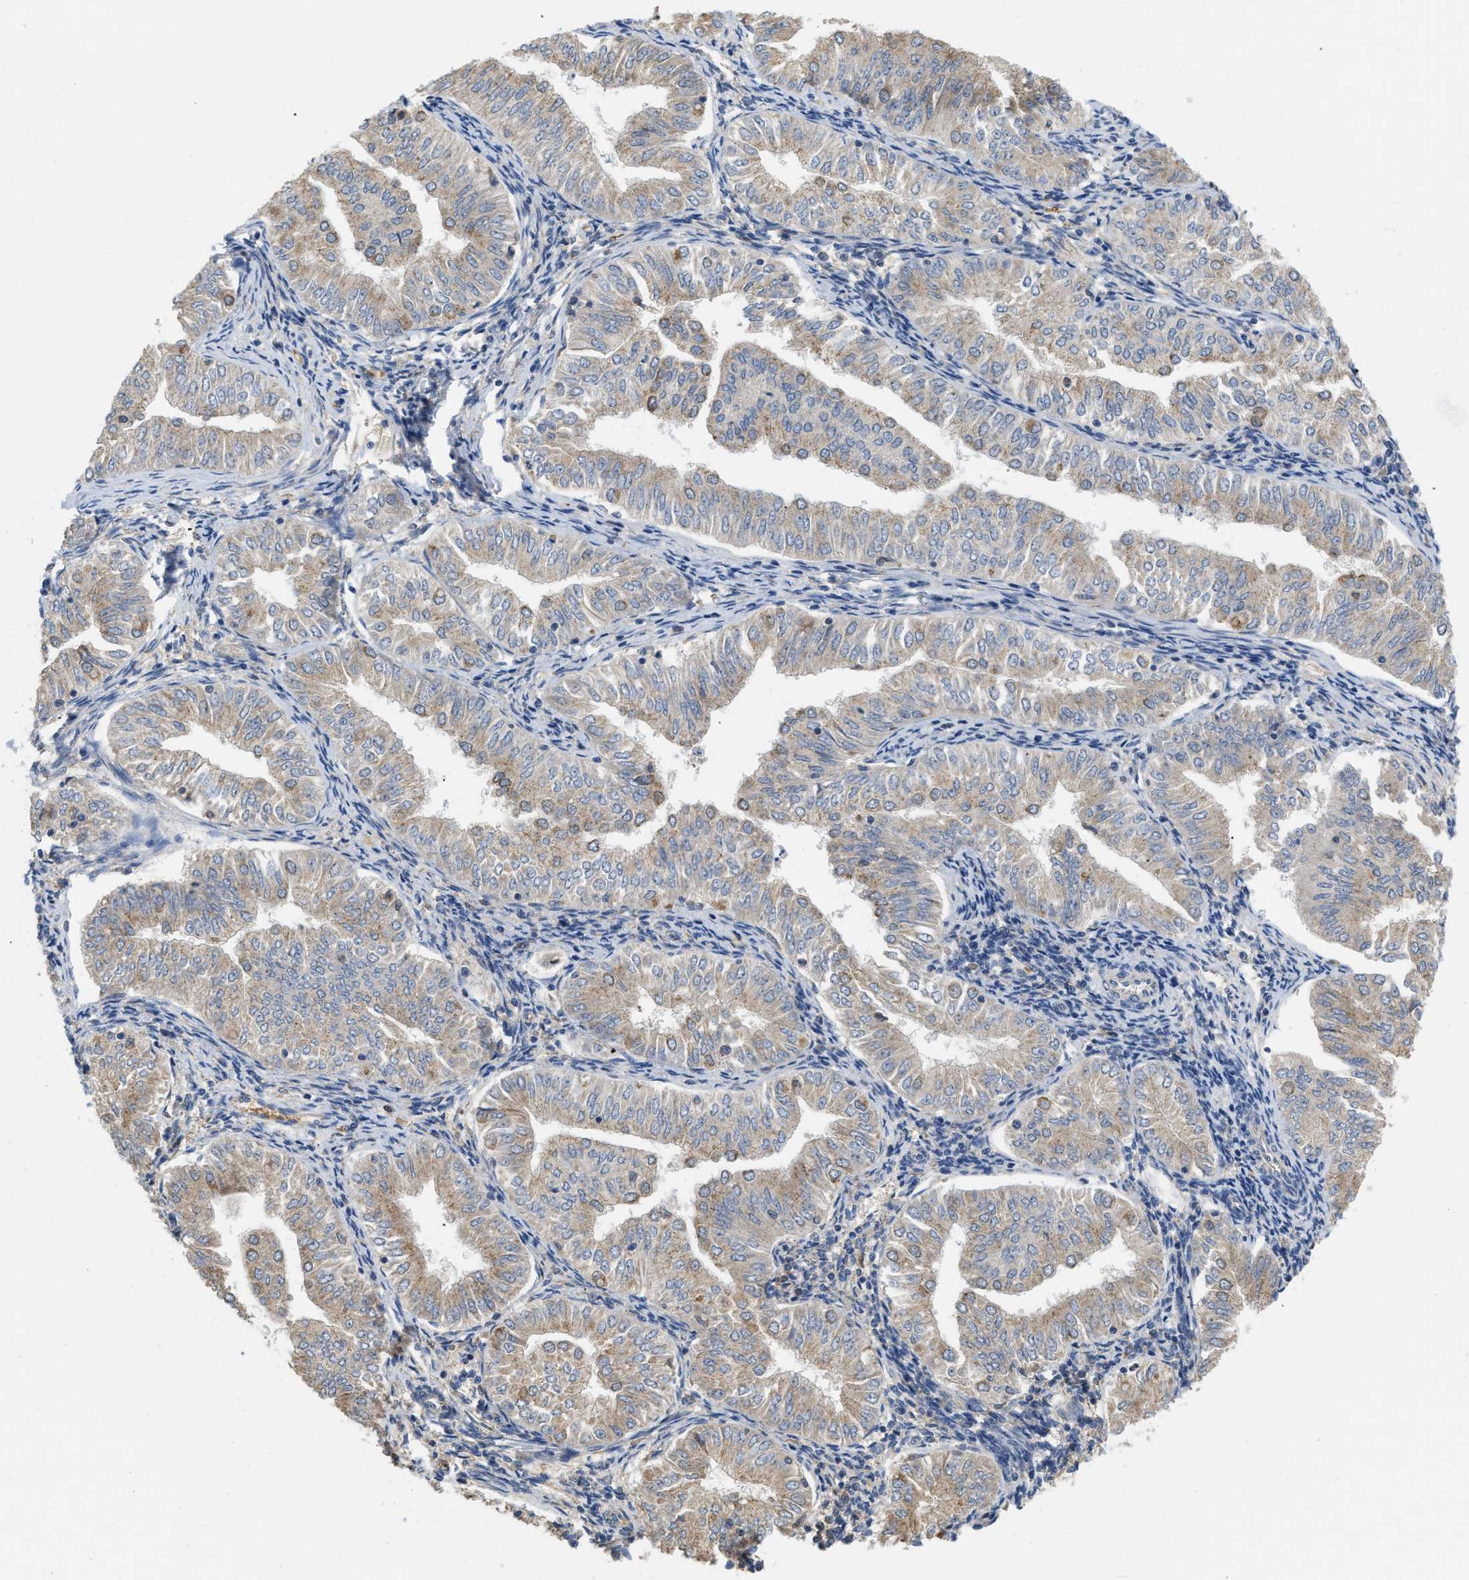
{"staining": {"intensity": "weak", "quantity": "<25%", "location": "cytoplasmic/membranous"}, "tissue": "endometrial cancer", "cell_type": "Tumor cells", "image_type": "cancer", "snomed": [{"axis": "morphology", "description": "Normal tissue, NOS"}, {"axis": "morphology", "description": "Adenocarcinoma, NOS"}, {"axis": "topography", "description": "Endometrium"}], "caption": "Immunohistochemical staining of human adenocarcinoma (endometrial) exhibits no significant staining in tumor cells. The staining was performed using DAB (3,3'-diaminobenzidine) to visualize the protein expression in brown, while the nuclei were stained in blue with hematoxylin (Magnification: 20x).", "gene": "RNF216", "patient": {"sex": "female", "age": 53}}